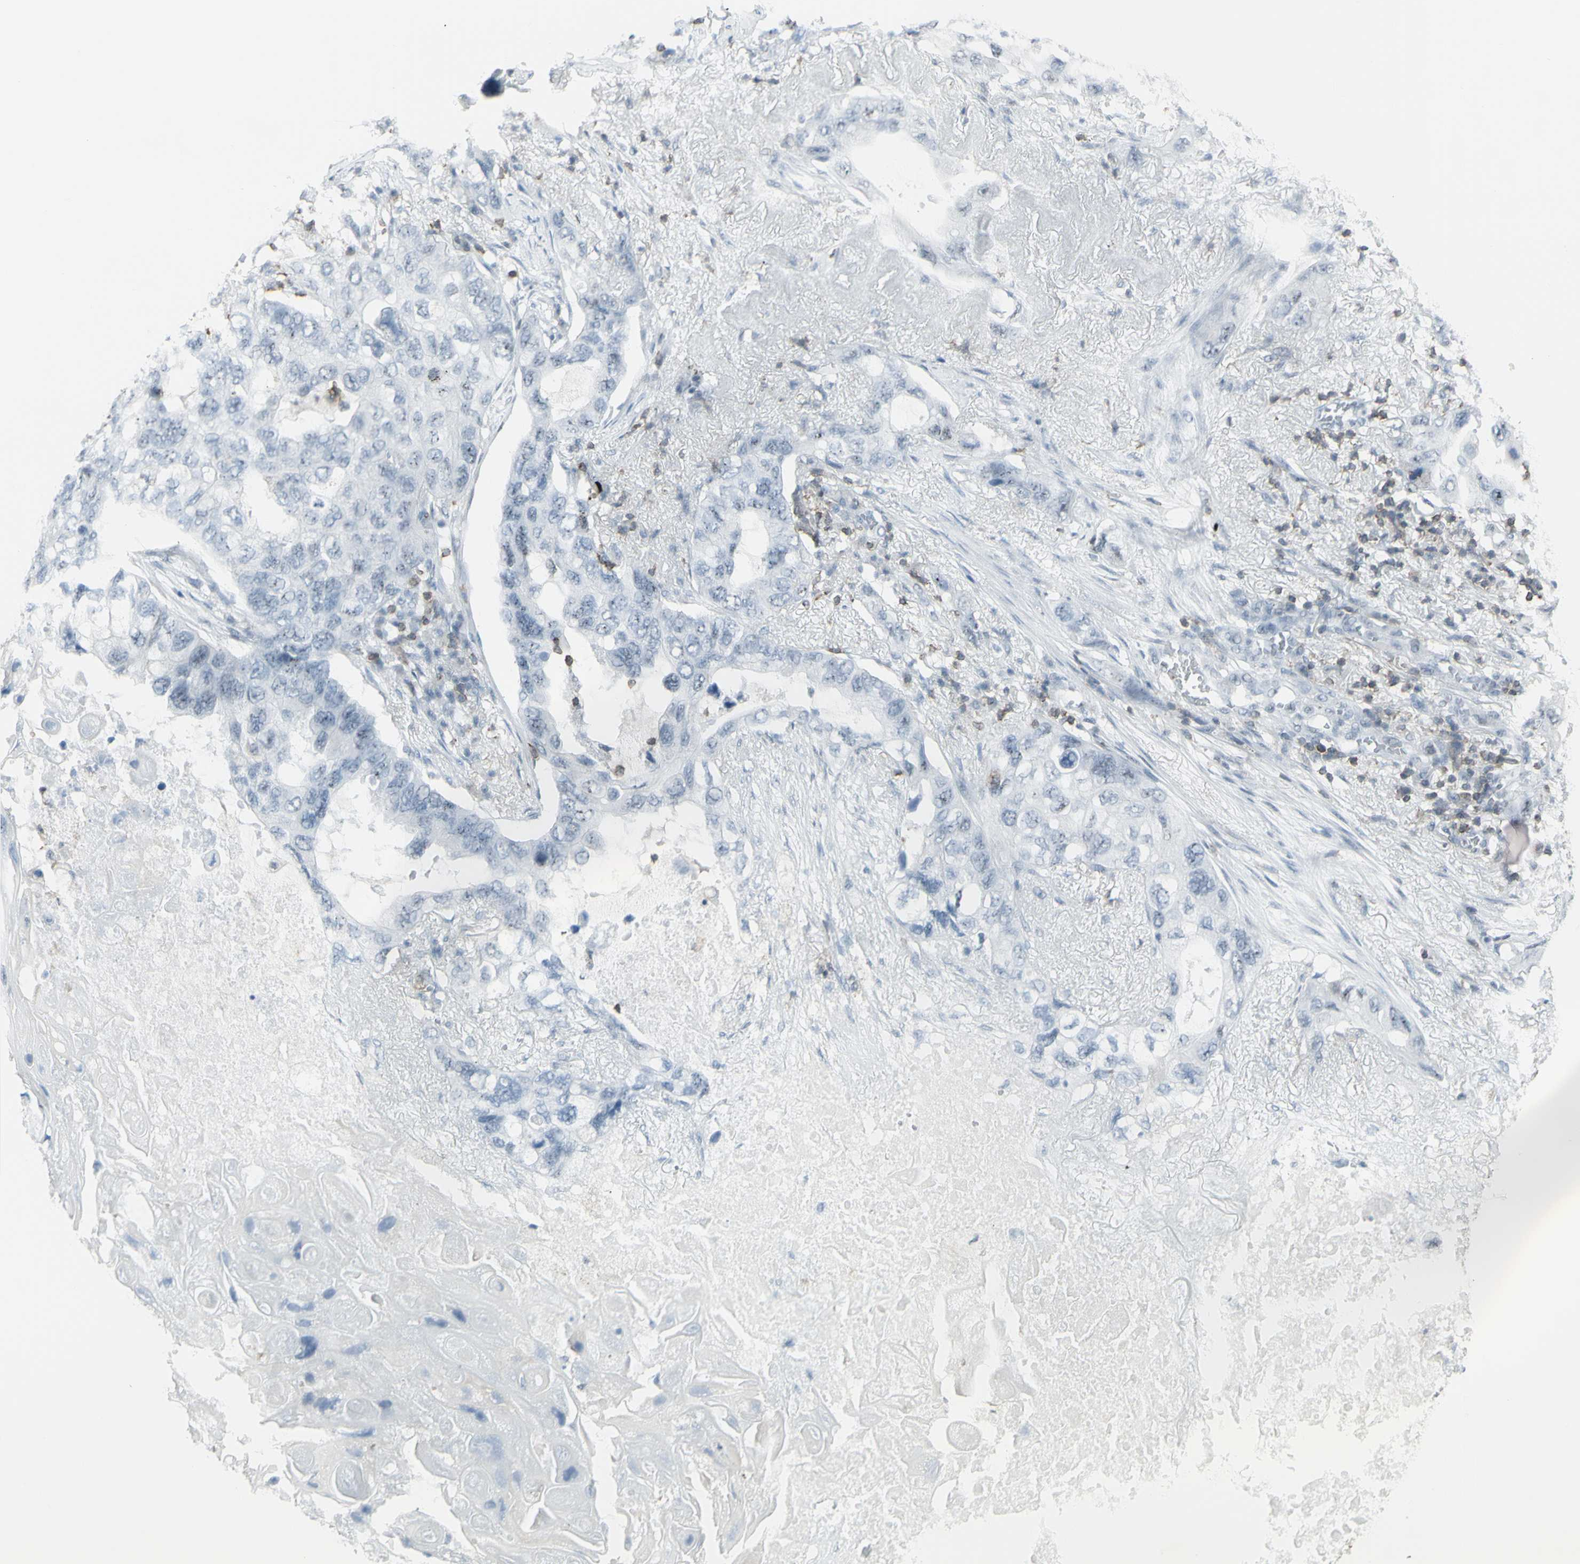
{"staining": {"intensity": "negative", "quantity": "none", "location": "none"}, "tissue": "lung cancer", "cell_type": "Tumor cells", "image_type": "cancer", "snomed": [{"axis": "morphology", "description": "Squamous cell carcinoma, NOS"}, {"axis": "topography", "description": "Lung"}], "caption": "IHC histopathology image of neoplastic tissue: human lung squamous cell carcinoma stained with DAB shows no significant protein staining in tumor cells.", "gene": "NRG1", "patient": {"sex": "female", "age": 73}}